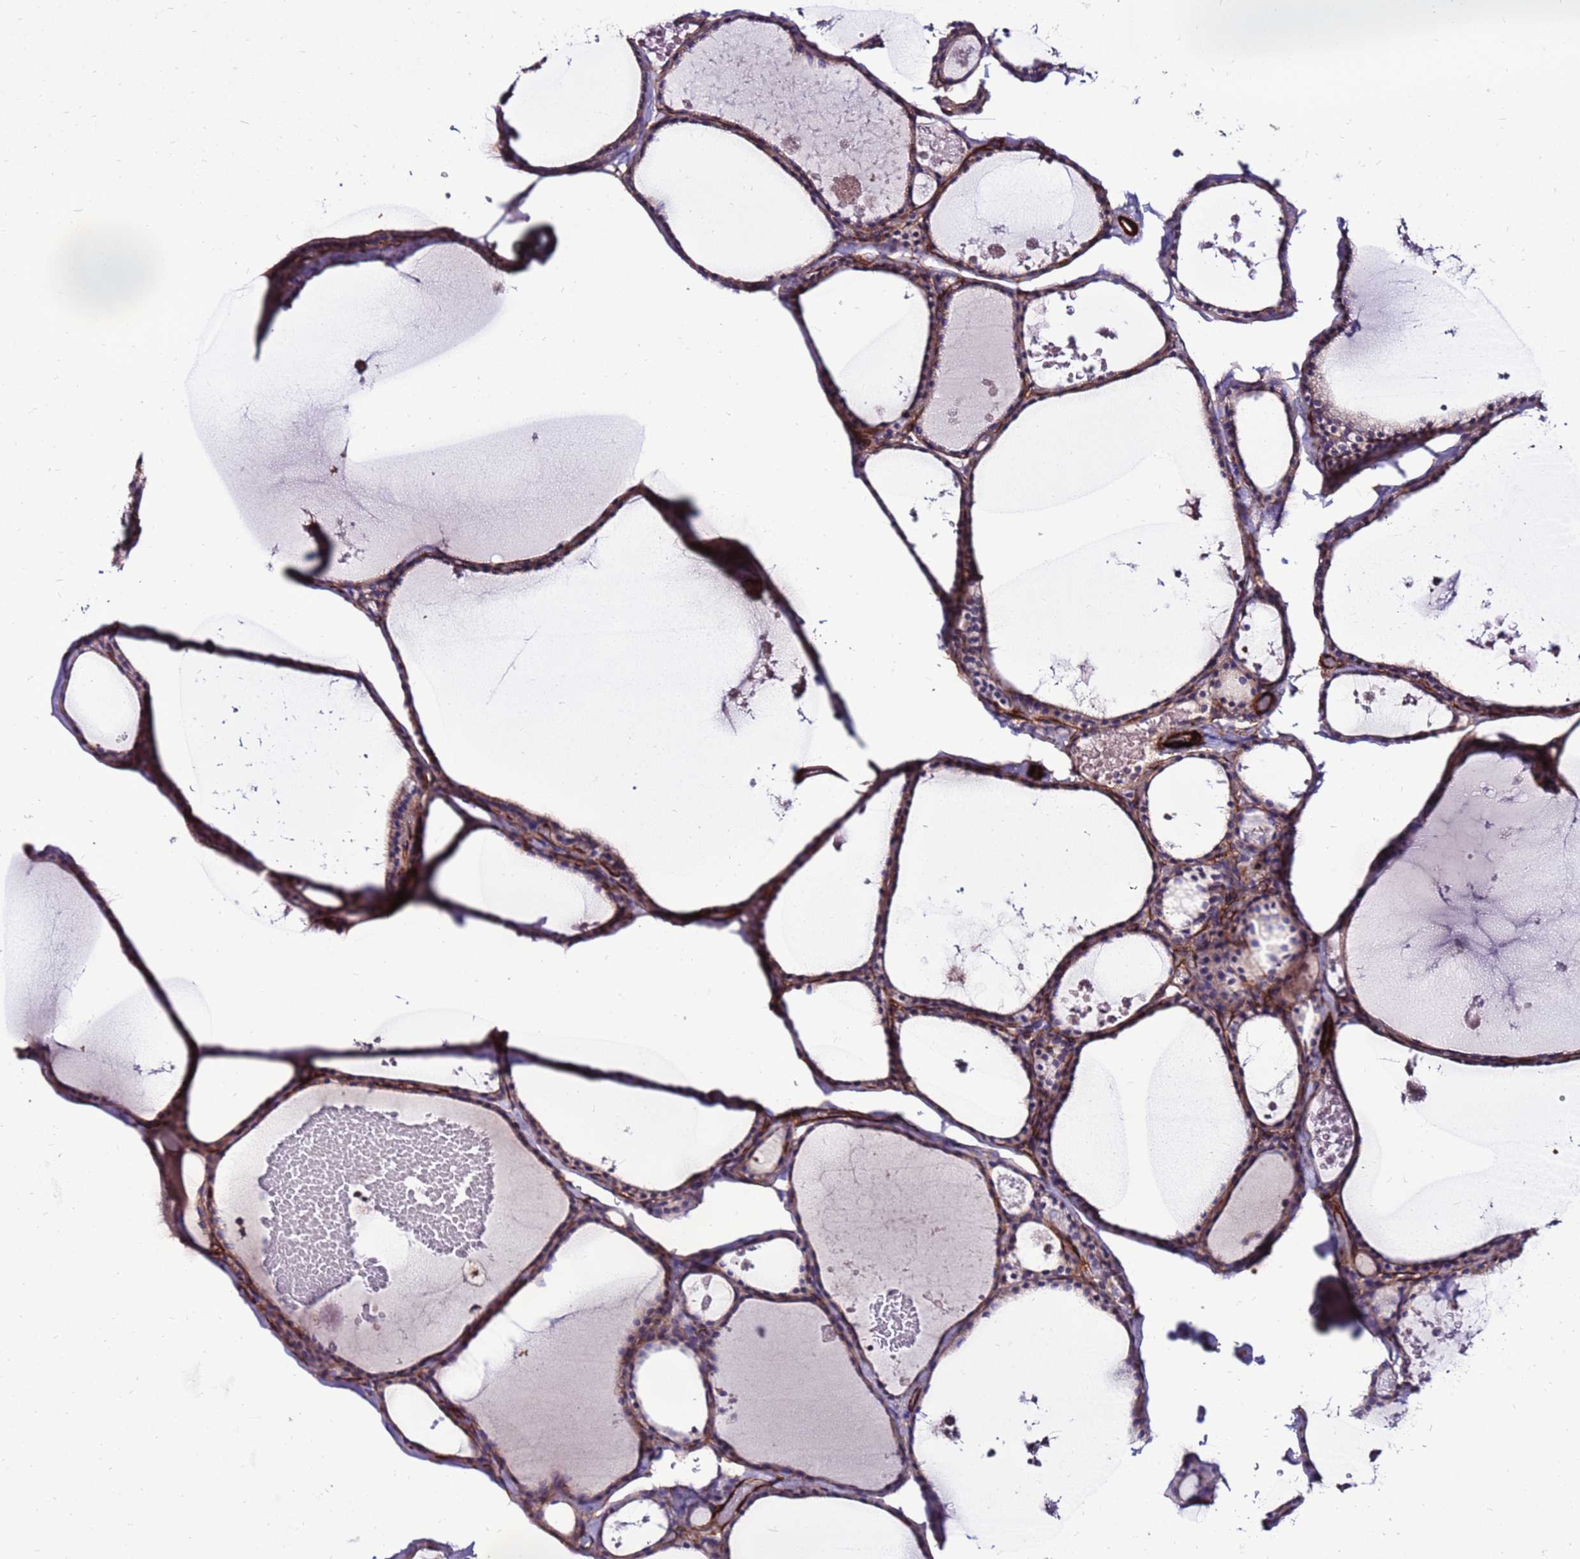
{"staining": {"intensity": "weak", "quantity": ">75%", "location": "cytoplasmic/membranous"}, "tissue": "thyroid gland", "cell_type": "Glandular cells", "image_type": "normal", "snomed": [{"axis": "morphology", "description": "Normal tissue, NOS"}, {"axis": "topography", "description": "Thyroid gland"}], "caption": "Human thyroid gland stained with a brown dye reveals weak cytoplasmic/membranous positive positivity in approximately >75% of glandular cells.", "gene": "EI24", "patient": {"sex": "male", "age": 56}}